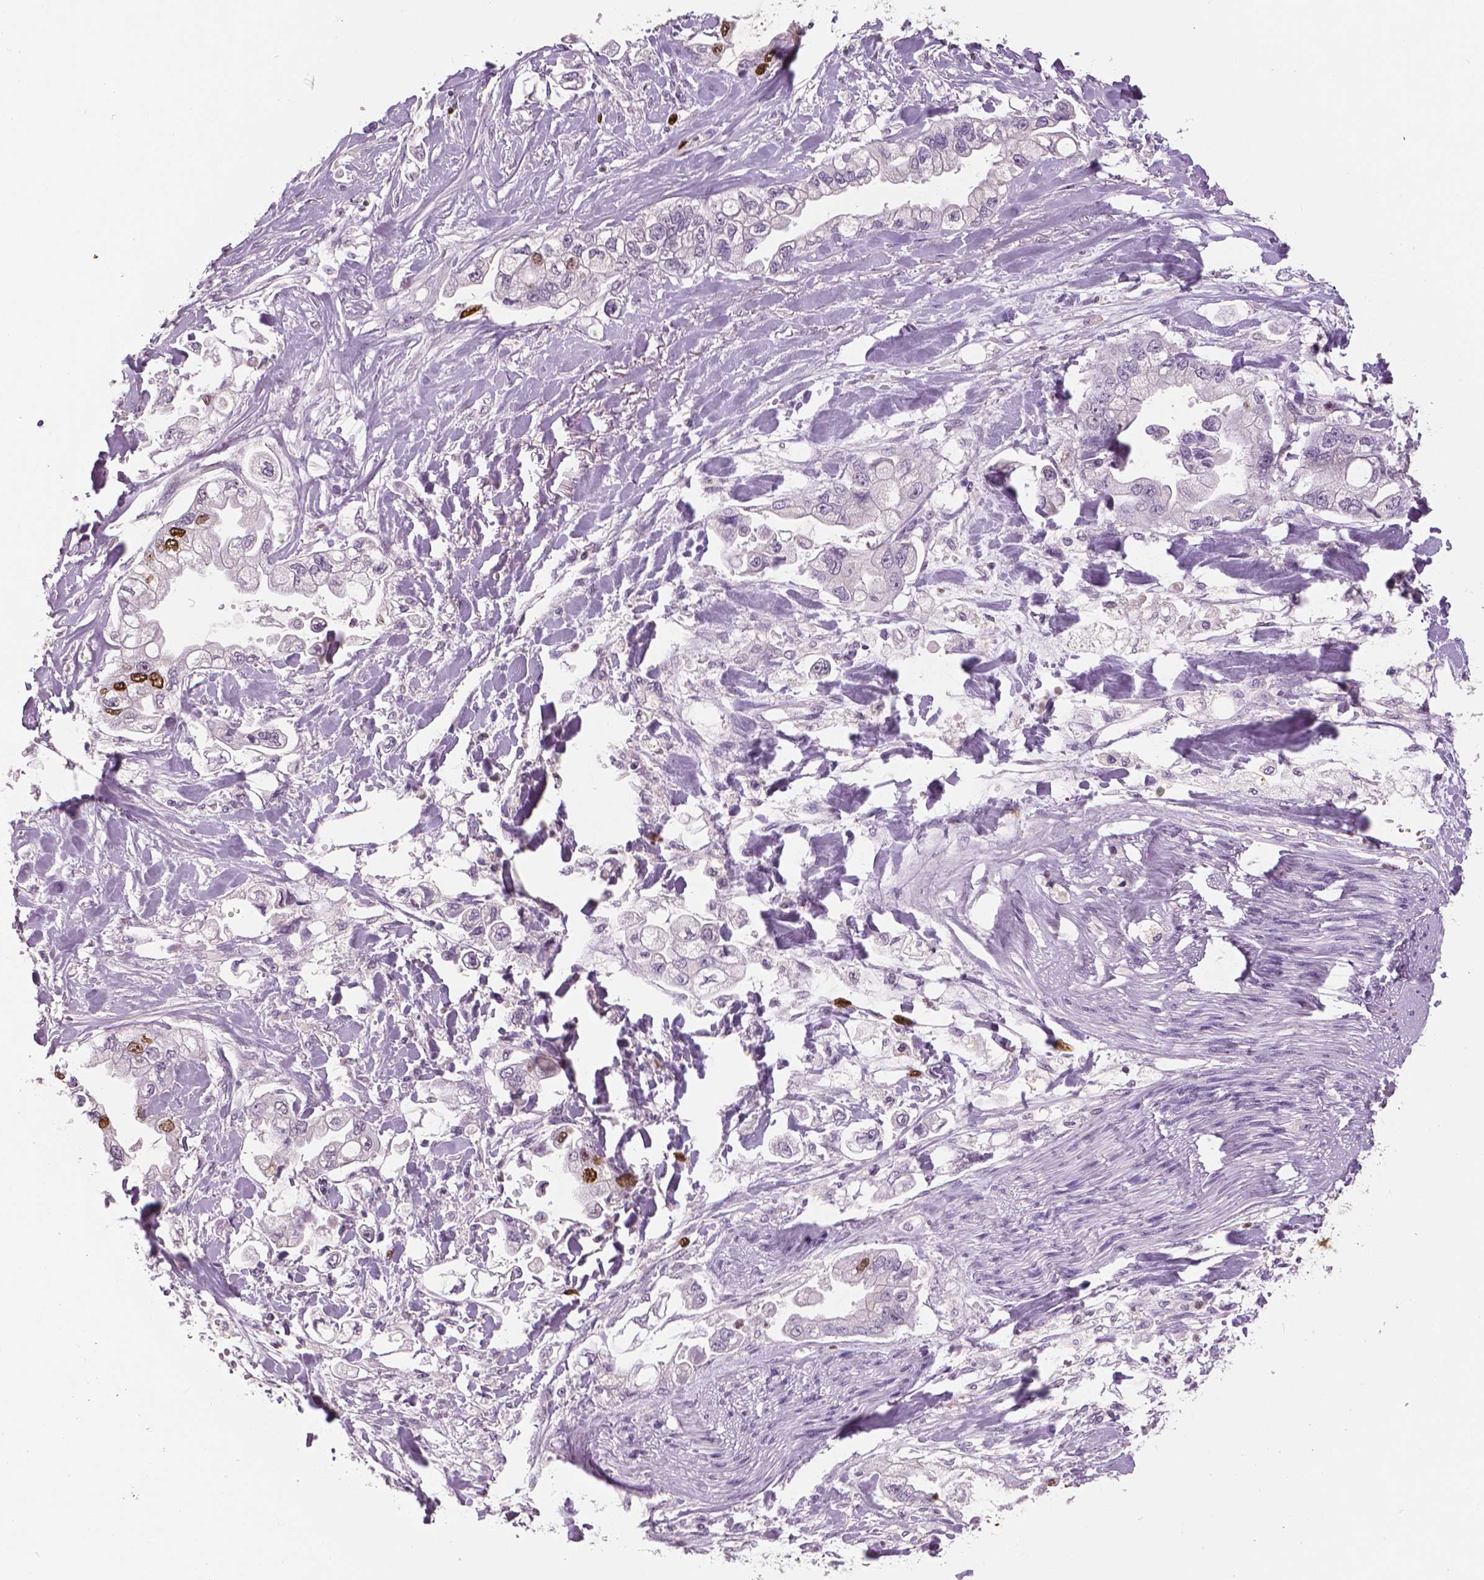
{"staining": {"intensity": "strong", "quantity": "<25%", "location": "nuclear"}, "tissue": "stomach cancer", "cell_type": "Tumor cells", "image_type": "cancer", "snomed": [{"axis": "morphology", "description": "Adenocarcinoma, NOS"}, {"axis": "topography", "description": "Stomach"}], "caption": "Human stomach adenocarcinoma stained with a protein marker demonstrates strong staining in tumor cells.", "gene": "MKI67", "patient": {"sex": "male", "age": 62}}